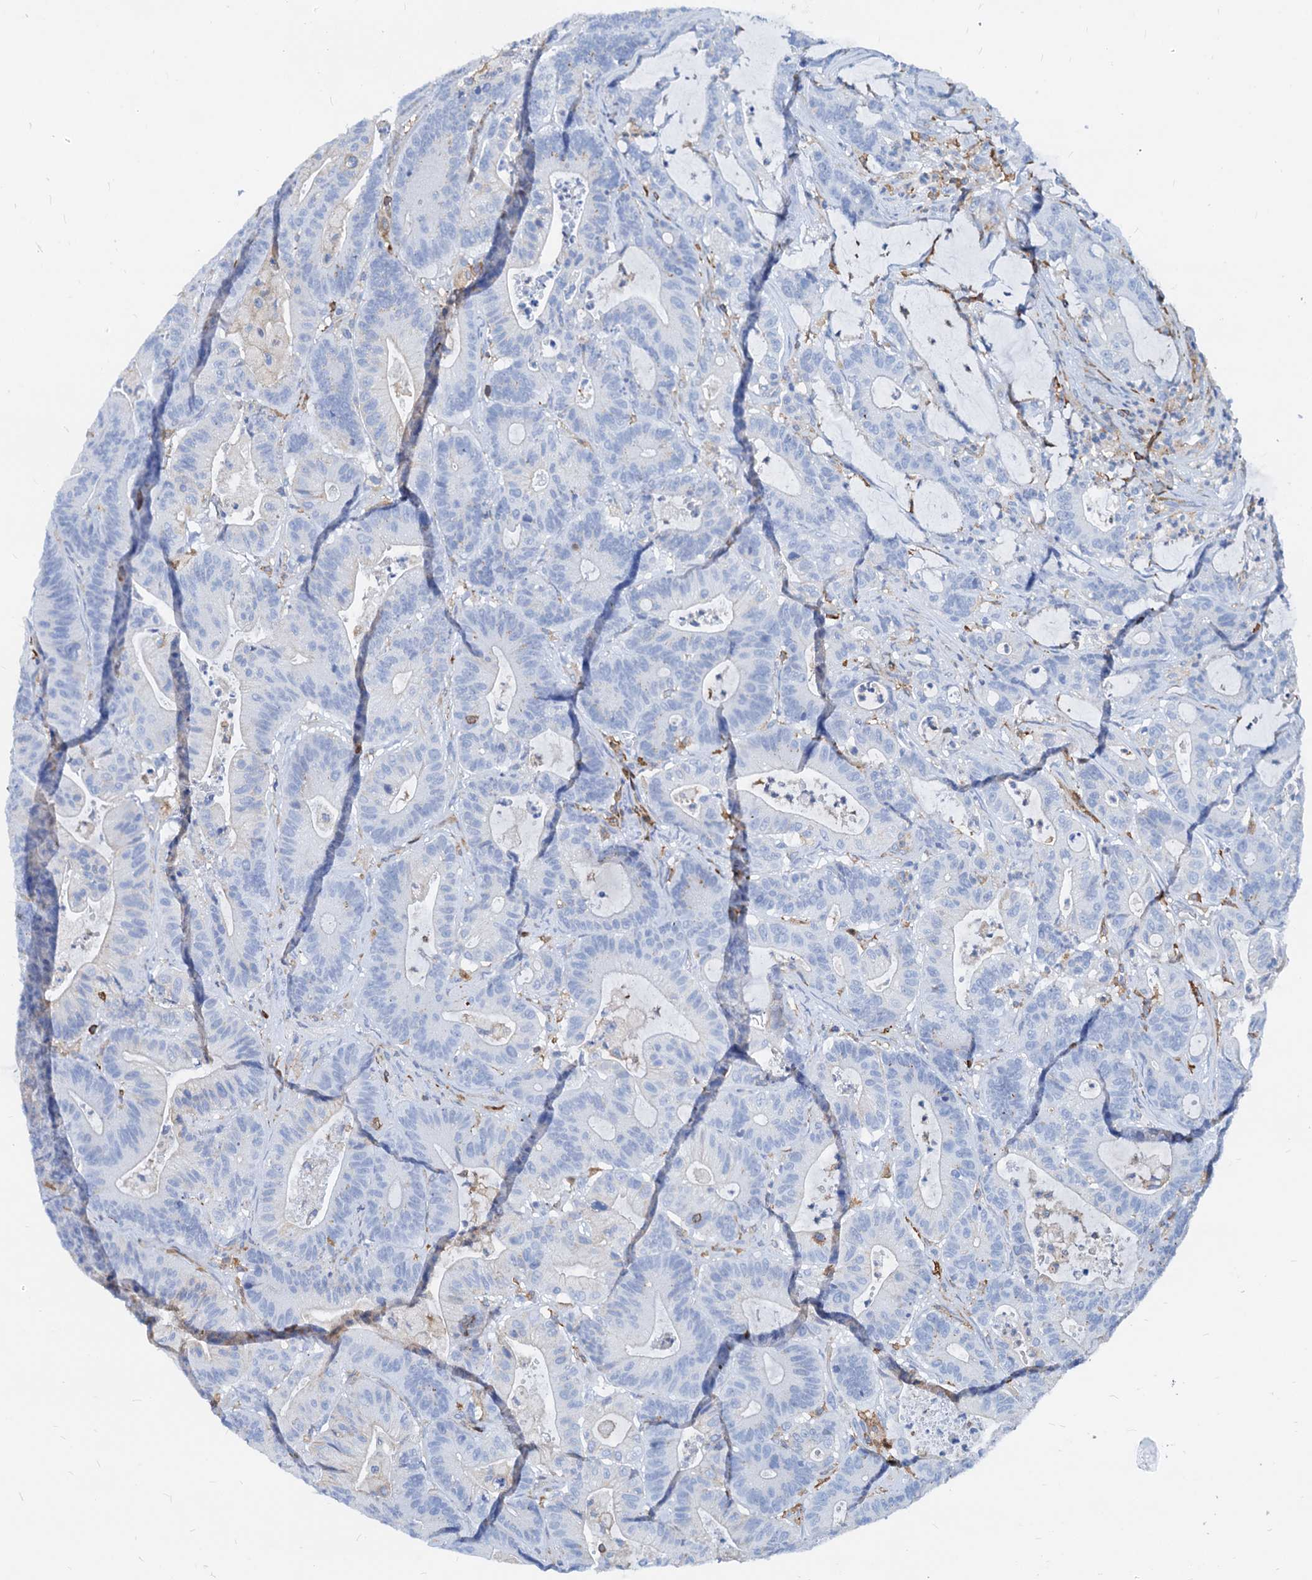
{"staining": {"intensity": "negative", "quantity": "none", "location": "none"}, "tissue": "colorectal cancer", "cell_type": "Tumor cells", "image_type": "cancer", "snomed": [{"axis": "morphology", "description": "Adenocarcinoma, NOS"}, {"axis": "topography", "description": "Colon"}], "caption": "Tumor cells are negative for protein expression in human colorectal cancer (adenocarcinoma).", "gene": "LCP2", "patient": {"sex": "female", "age": 84}}